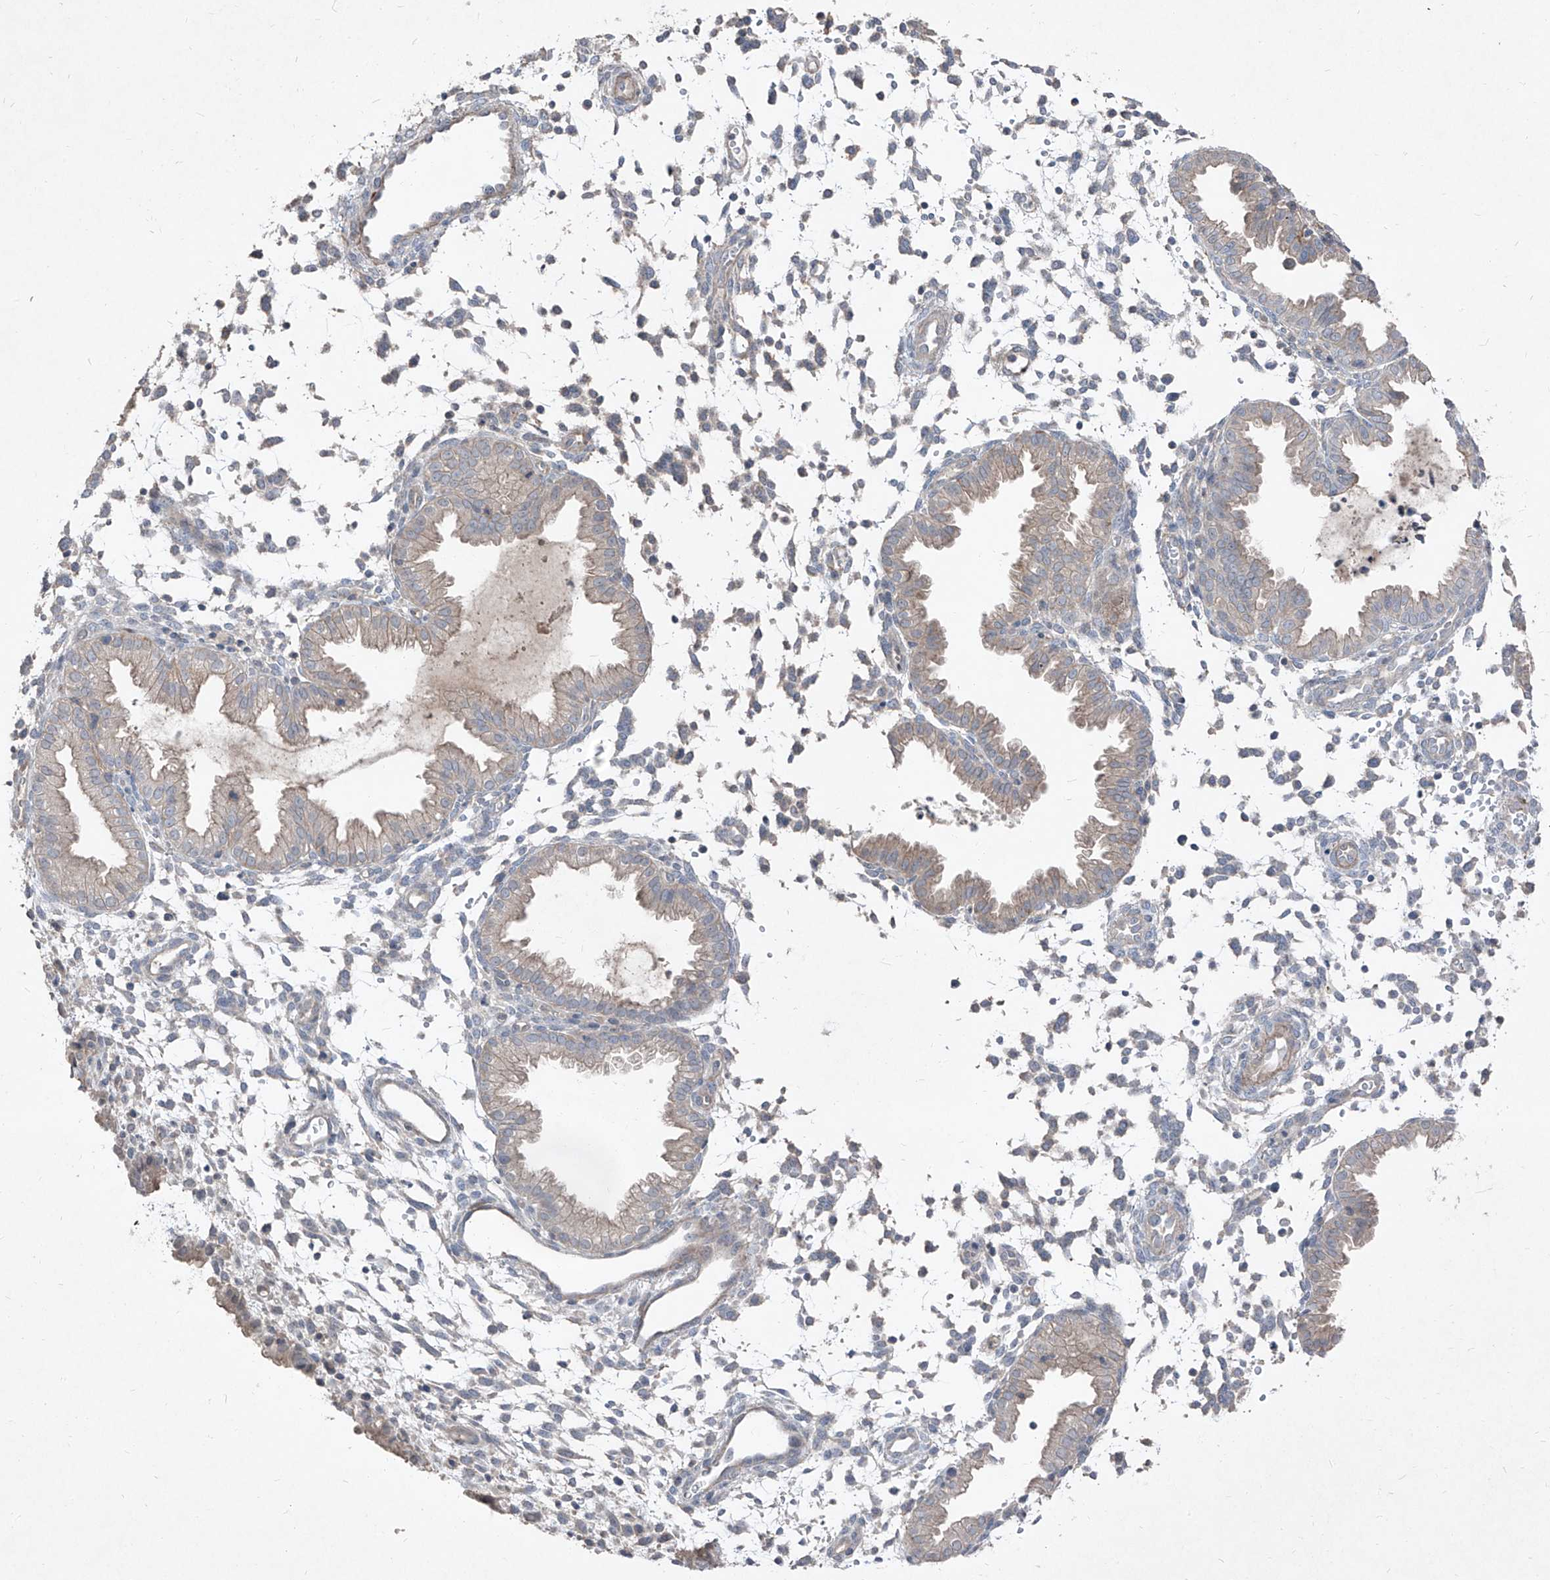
{"staining": {"intensity": "negative", "quantity": "none", "location": "none"}, "tissue": "endometrium", "cell_type": "Cells in endometrial stroma", "image_type": "normal", "snomed": [{"axis": "morphology", "description": "Normal tissue, NOS"}, {"axis": "topography", "description": "Endometrium"}], "caption": "A high-resolution histopathology image shows immunohistochemistry staining of unremarkable endometrium, which shows no significant expression in cells in endometrial stroma.", "gene": "UFD1", "patient": {"sex": "female", "age": 33}}